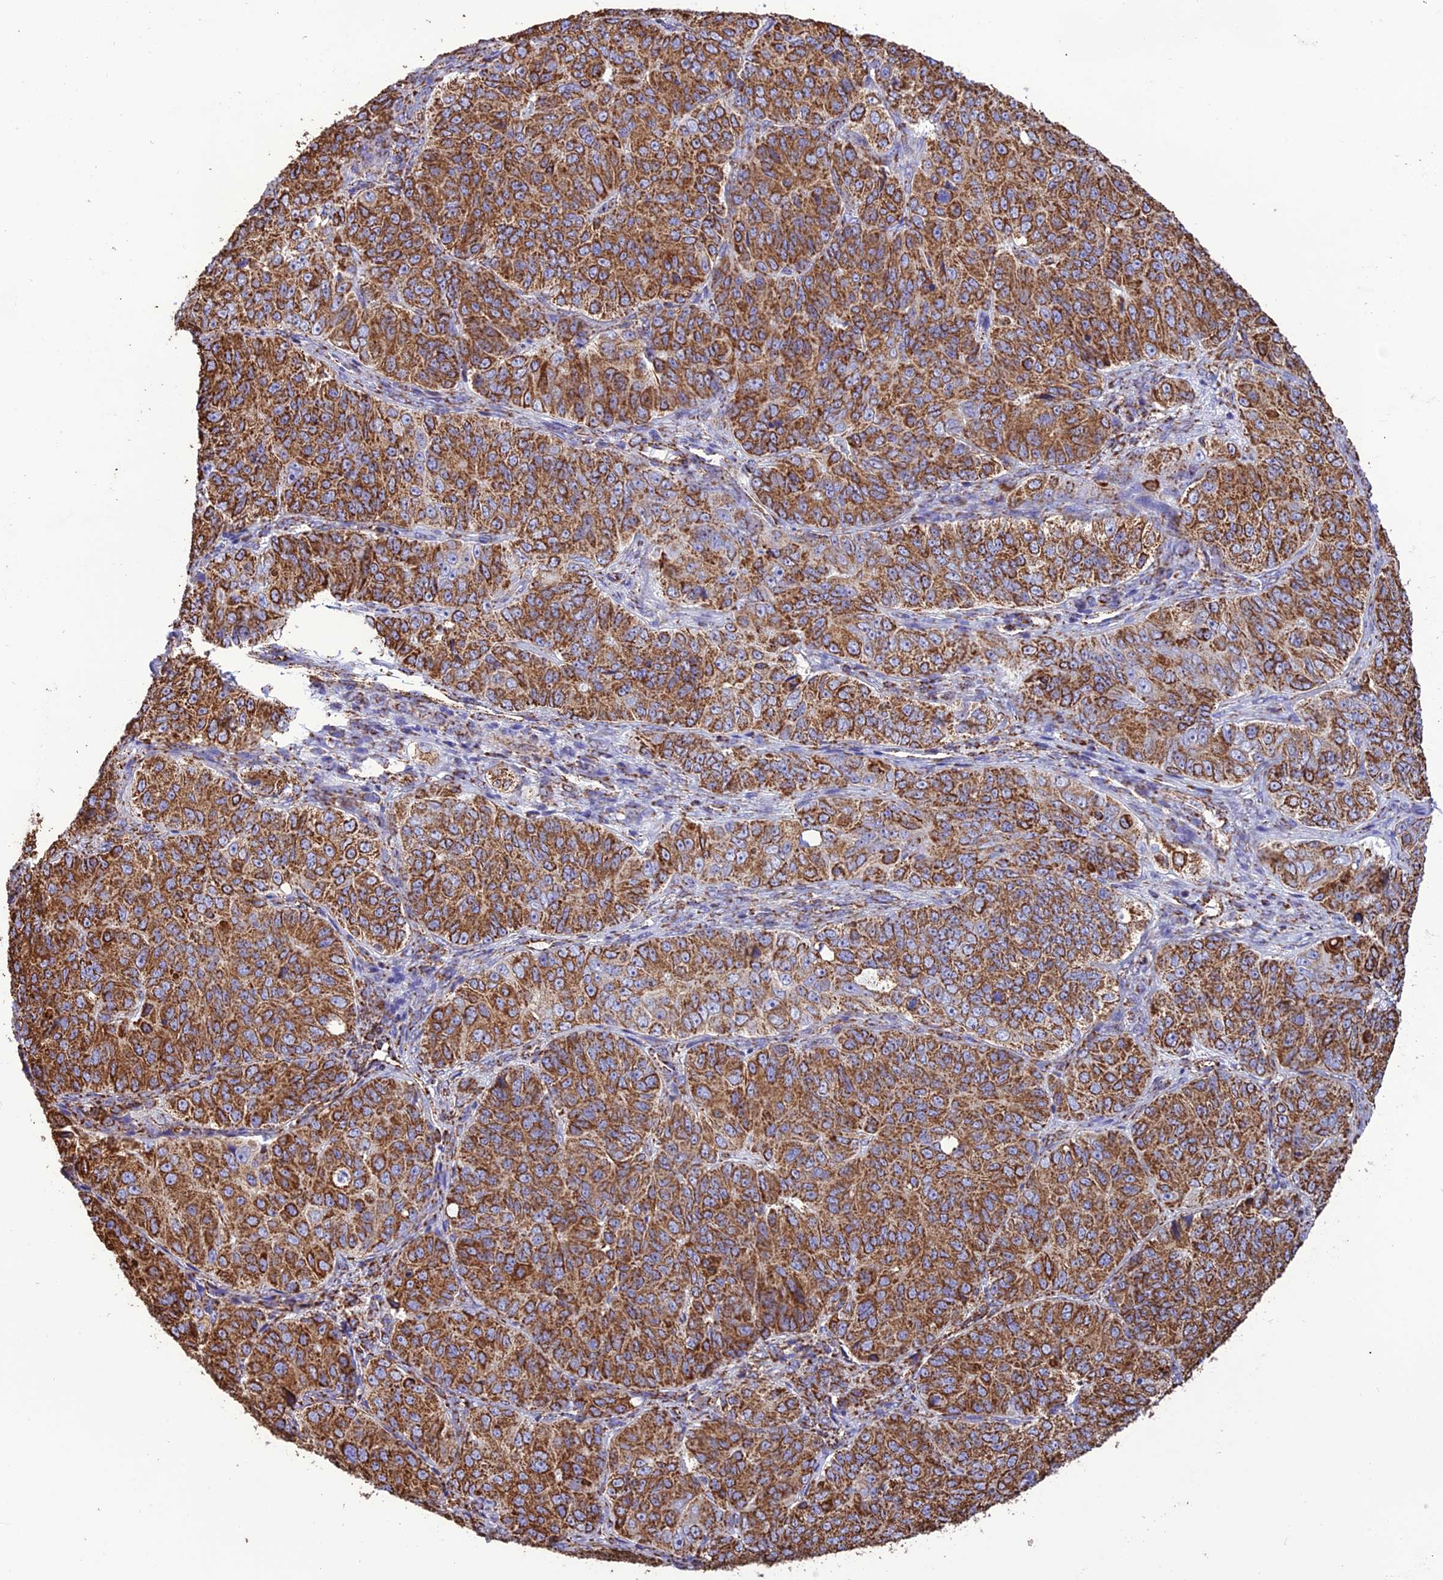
{"staining": {"intensity": "strong", "quantity": ">75%", "location": "cytoplasmic/membranous"}, "tissue": "ovarian cancer", "cell_type": "Tumor cells", "image_type": "cancer", "snomed": [{"axis": "morphology", "description": "Carcinoma, endometroid"}, {"axis": "topography", "description": "Ovary"}], "caption": "A micrograph of human ovarian cancer (endometroid carcinoma) stained for a protein demonstrates strong cytoplasmic/membranous brown staining in tumor cells.", "gene": "NDUFAF1", "patient": {"sex": "female", "age": 51}}